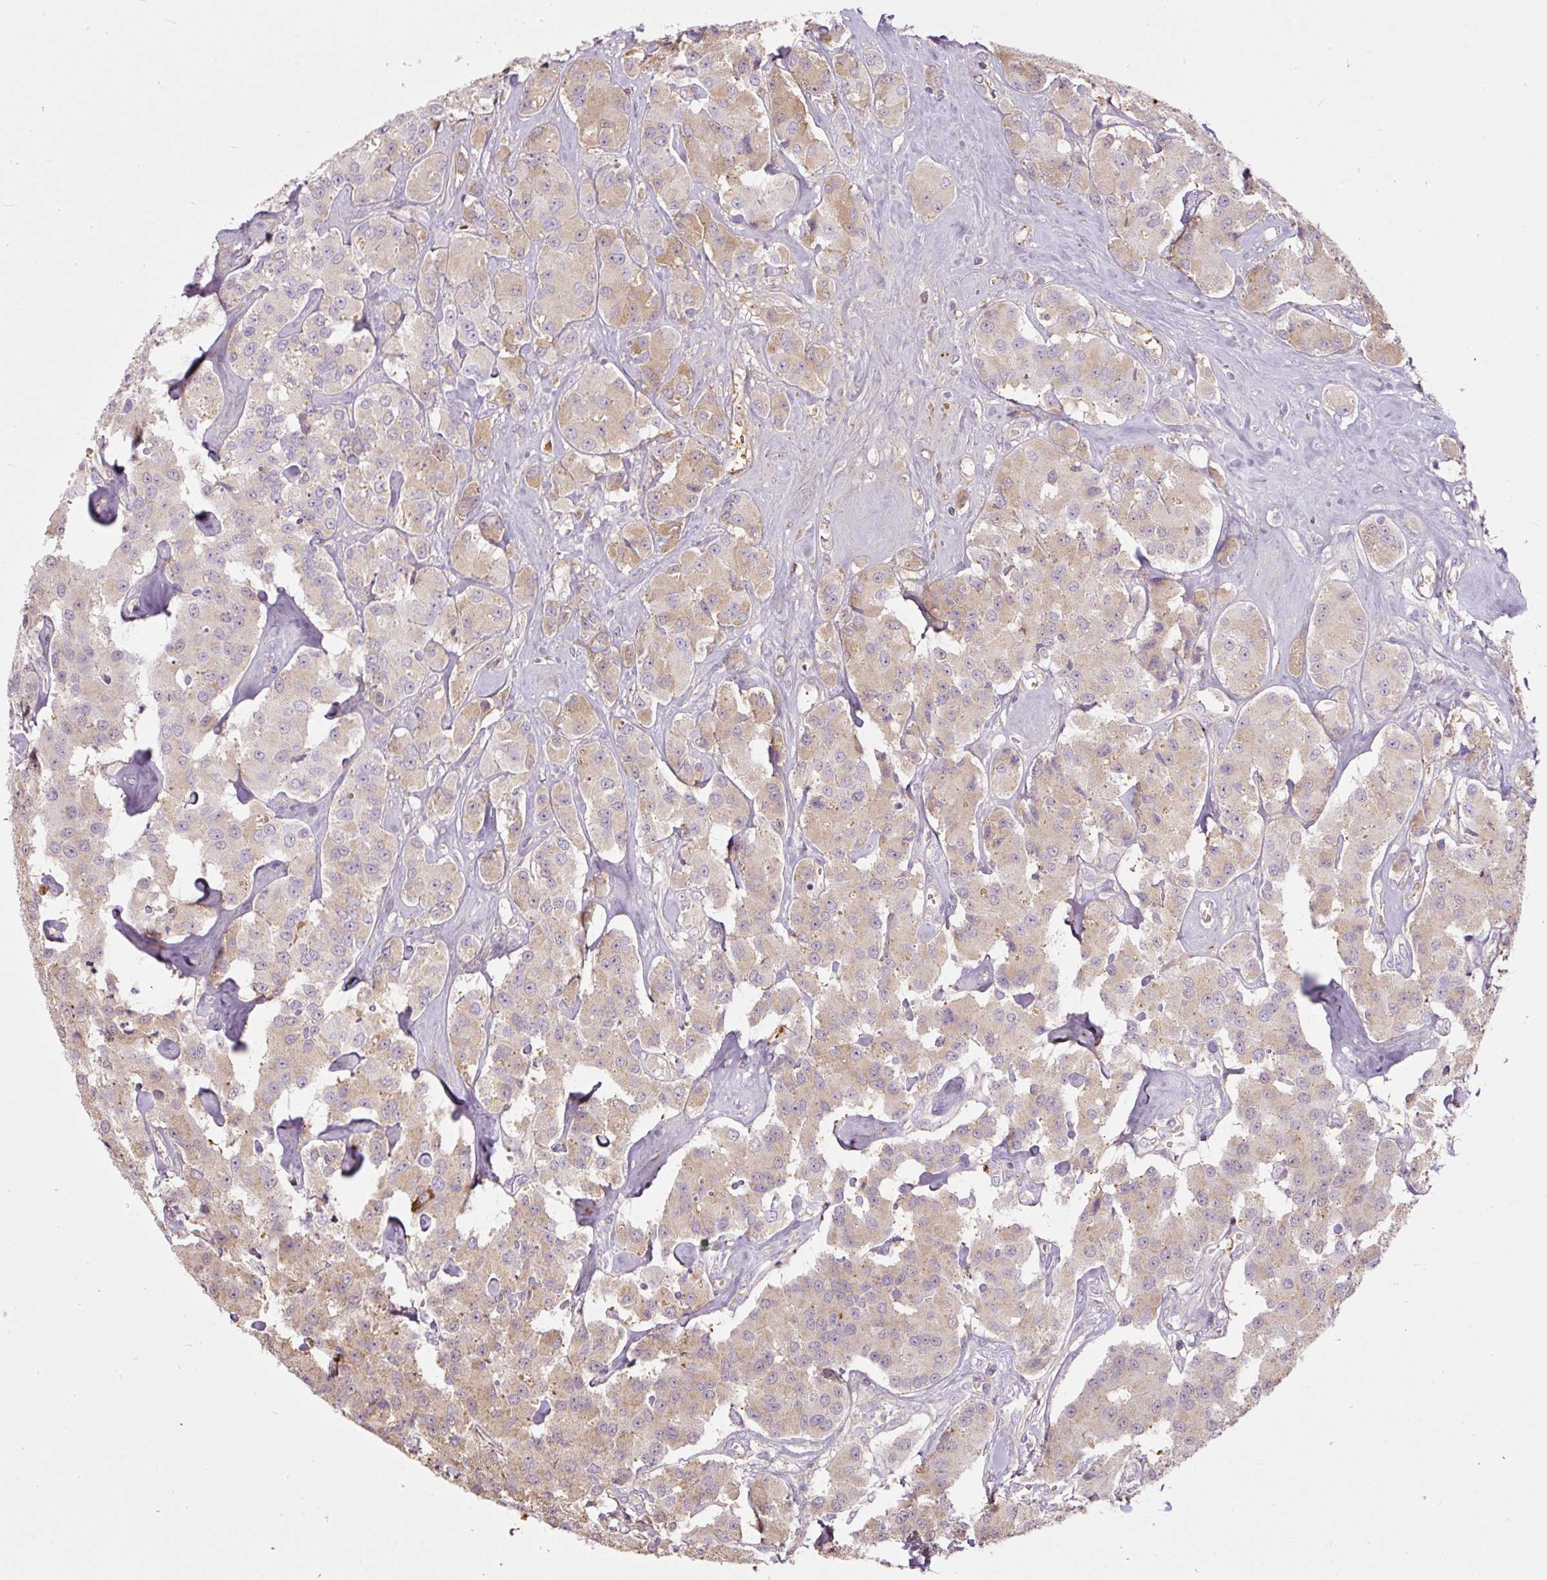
{"staining": {"intensity": "weak", "quantity": ">75%", "location": "cytoplasmic/membranous"}, "tissue": "carcinoid", "cell_type": "Tumor cells", "image_type": "cancer", "snomed": [{"axis": "morphology", "description": "Carcinoid, malignant, NOS"}, {"axis": "topography", "description": "Pancreas"}], "caption": "Immunohistochemistry (IHC) histopathology image of malignant carcinoid stained for a protein (brown), which exhibits low levels of weak cytoplasmic/membranous positivity in approximately >75% of tumor cells.", "gene": "APOA1", "patient": {"sex": "male", "age": 41}}